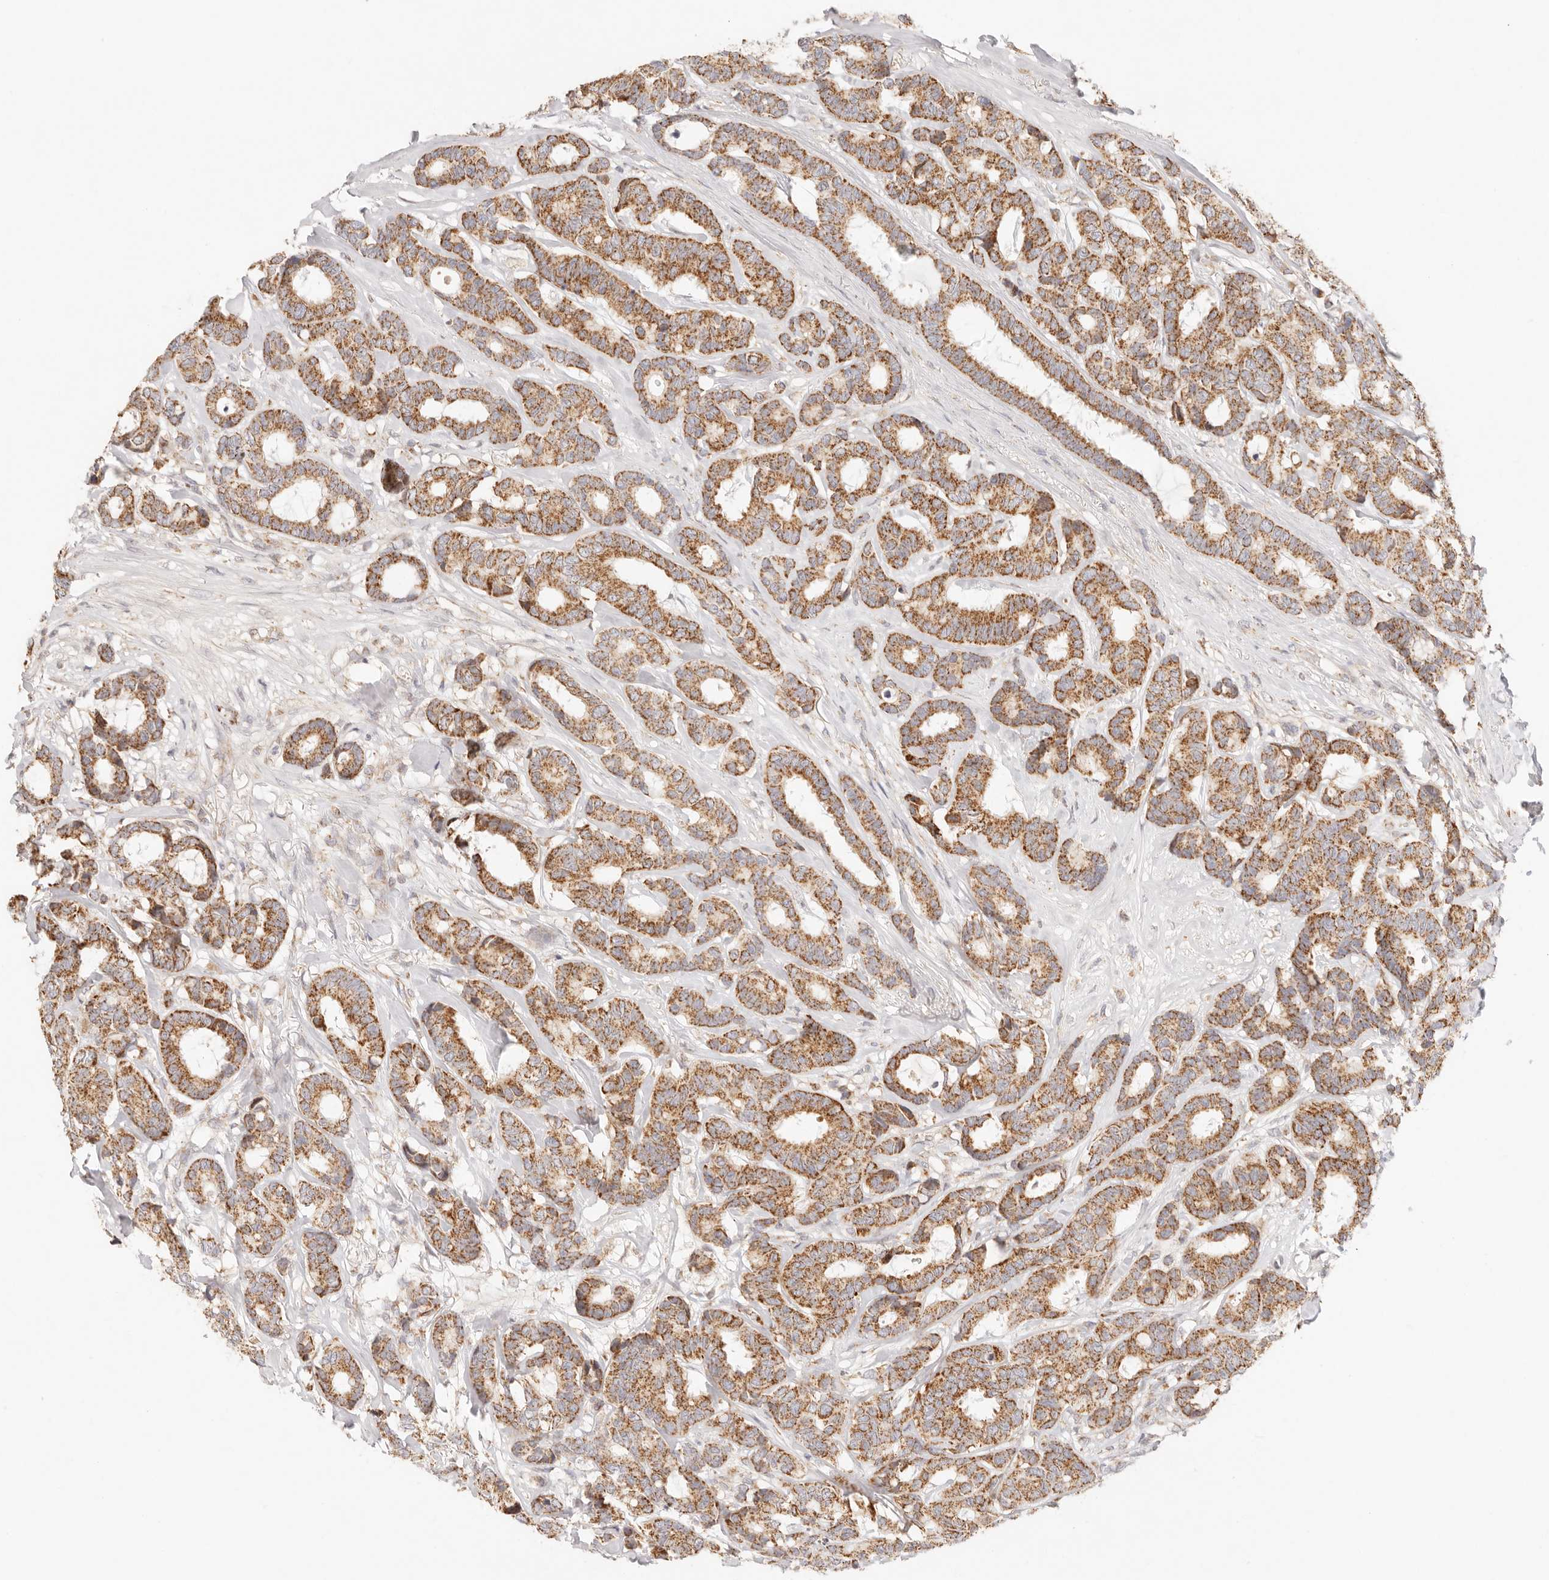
{"staining": {"intensity": "moderate", "quantity": ">75%", "location": "cytoplasmic/membranous"}, "tissue": "breast cancer", "cell_type": "Tumor cells", "image_type": "cancer", "snomed": [{"axis": "morphology", "description": "Duct carcinoma"}, {"axis": "topography", "description": "Breast"}], "caption": "This is an image of immunohistochemistry (IHC) staining of invasive ductal carcinoma (breast), which shows moderate expression in the cytoplasmic/membranous of tumor cells.", "gene": "COA6", "patient": {"sex": "female", "age": 87}}